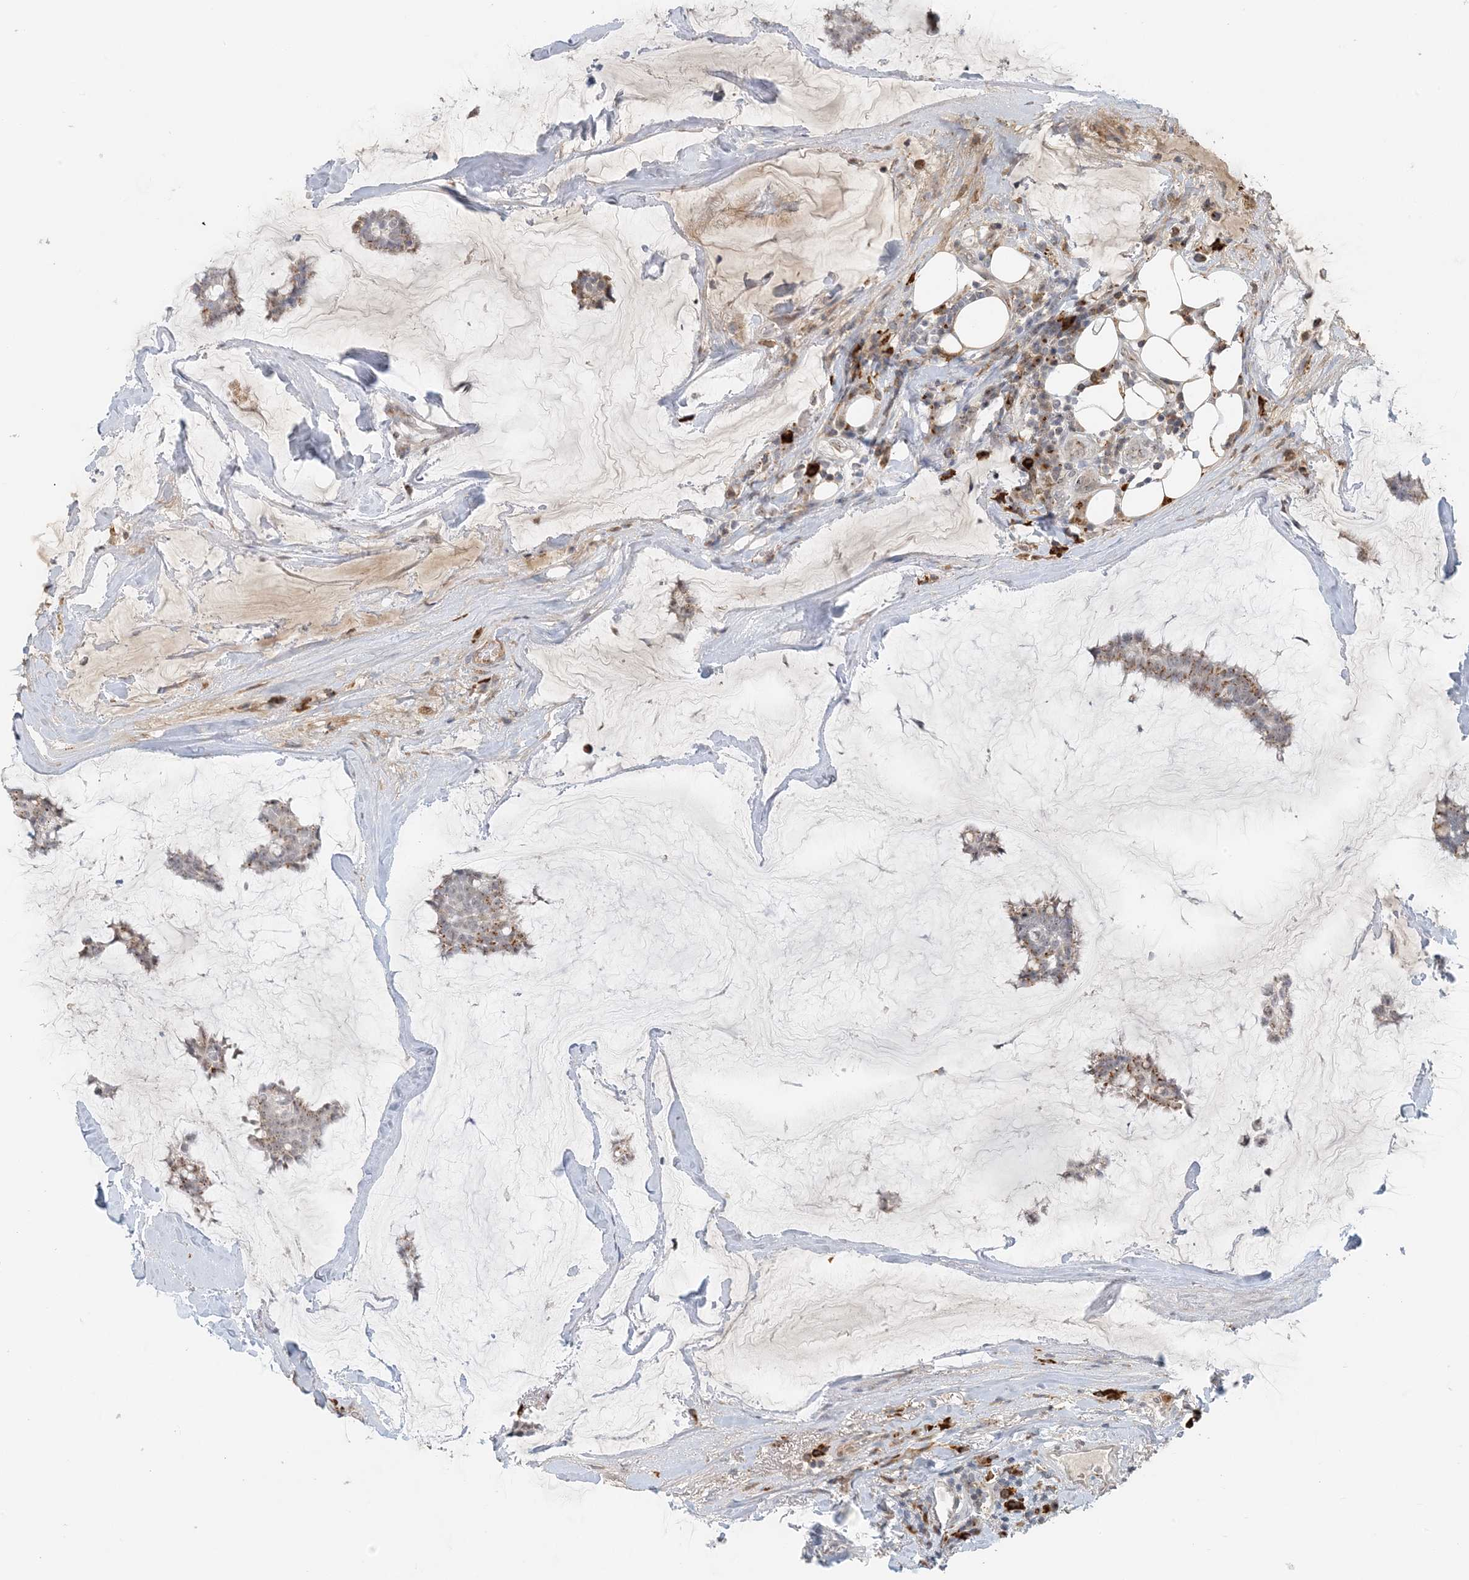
{"staining": {"intensity": "moderate", "quantity": "25%-75%", "location": "cytoplasmic/membranous"}, "tissue": "breast cancer", "cell_type": "Tumor cells", "image_type": "cancer", "snomed": [{"axis": "morphology", "description": "Duct carcinoma"}, {"axis": "topography", "description": "Breast"}], "caption": "DAB (3,3'-diaminobenzidine) immunohistochemical staining of human breast cancer (invasive ductal carcinoma) exhibits moderate cytoplasmic/membranous protein staining in approximately 25%-75% of tumor cells.", "gene": "ZCCHC4", "patient": {"sex": "female", "age": 93}}